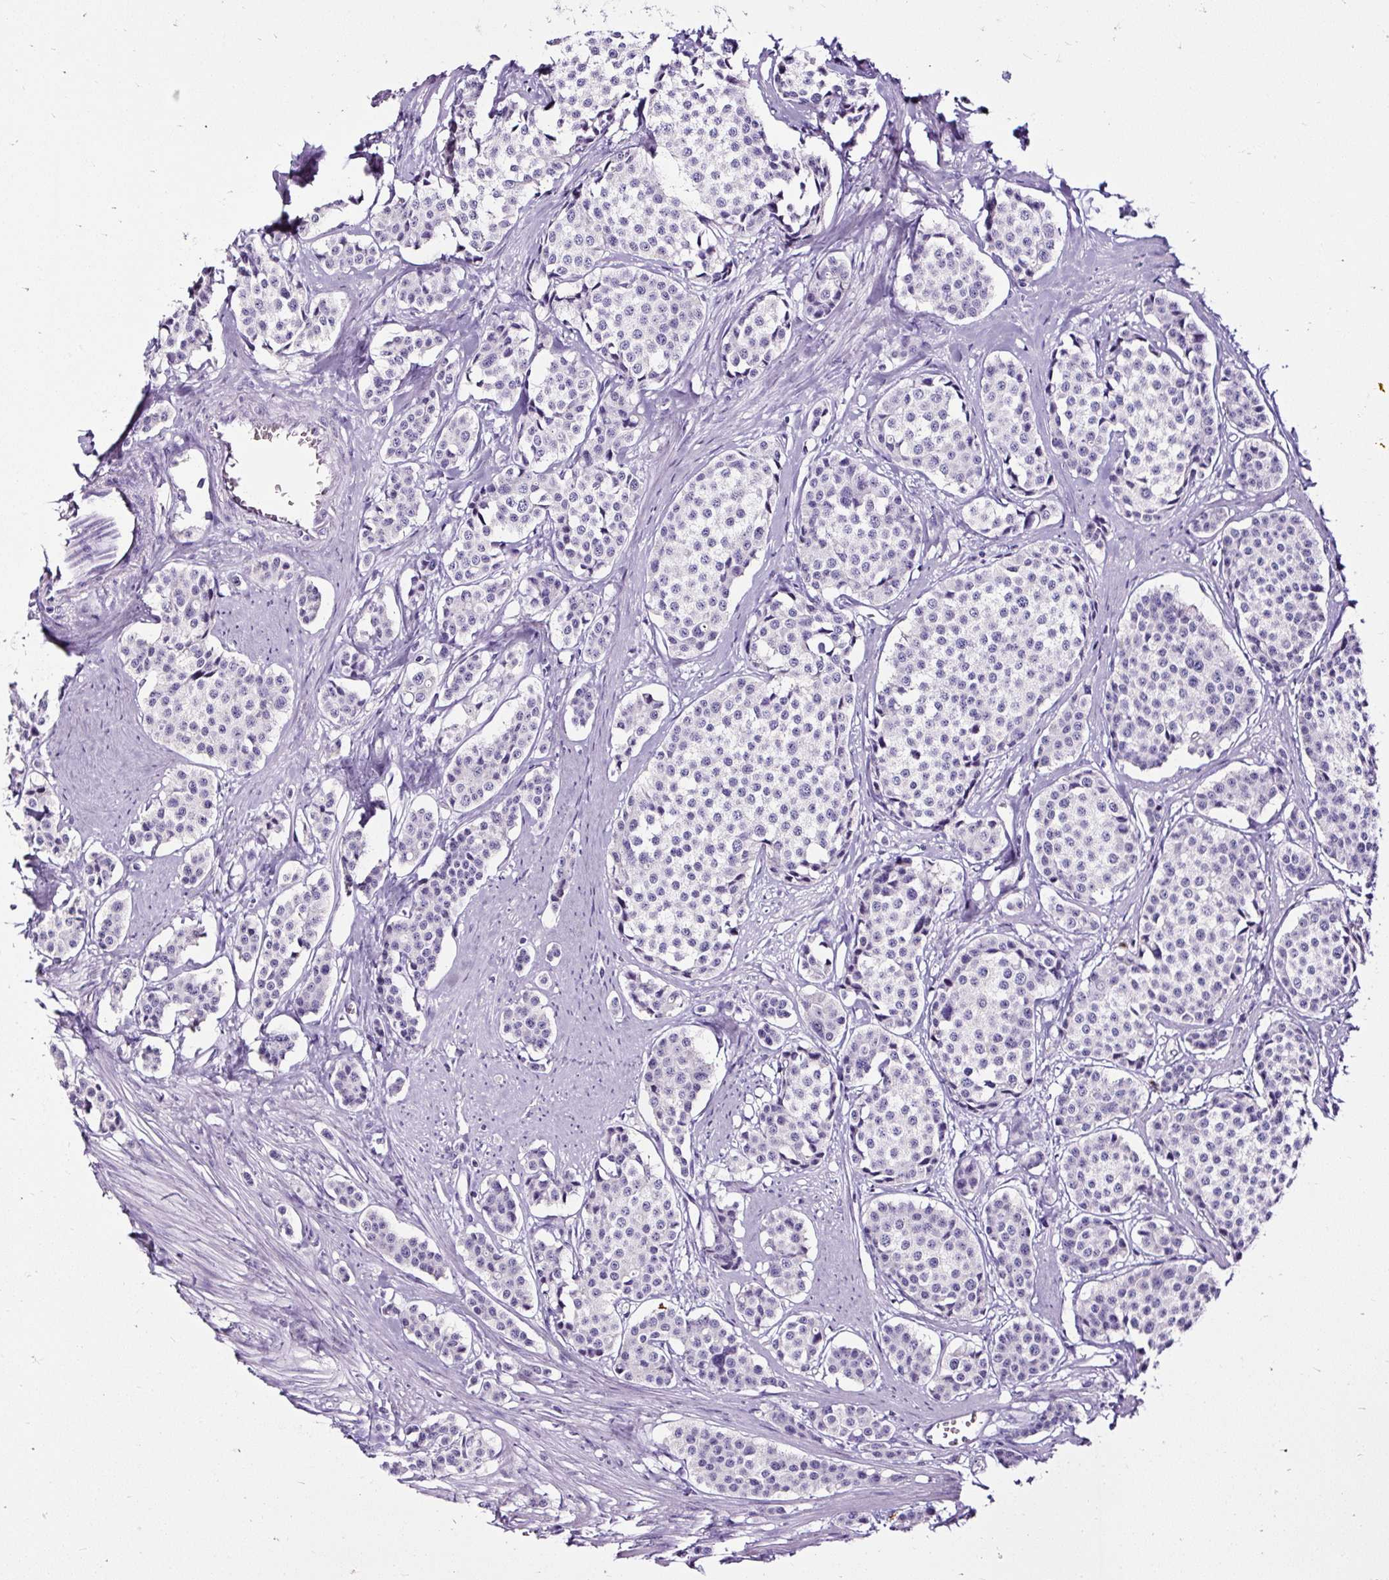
{"staining": {"intensity": "negative", "quantity": "none", "location": "none"}, "tissue": "carcinoid", "cell_type": "Tumor cells", "image_type": "cancer", "snomed": [{"axis": "morphology", "description": "Carcinoid, malignant, NOS"}, {"axis": "topography", "description": "Small intestine"}], "caption": "IHC photomicrograph of neoplastic tissue: human carcinoid stained with DAB exhibits no significant protein expression in tumor cells. Brightfield microscopy of immunohistochemistry (IHC) stained with DAB (brown) and hematoxylin (blue), captured at high magnification.", "gene": "SLC7A8", "patient": {"sex": "male", "age": 60}}